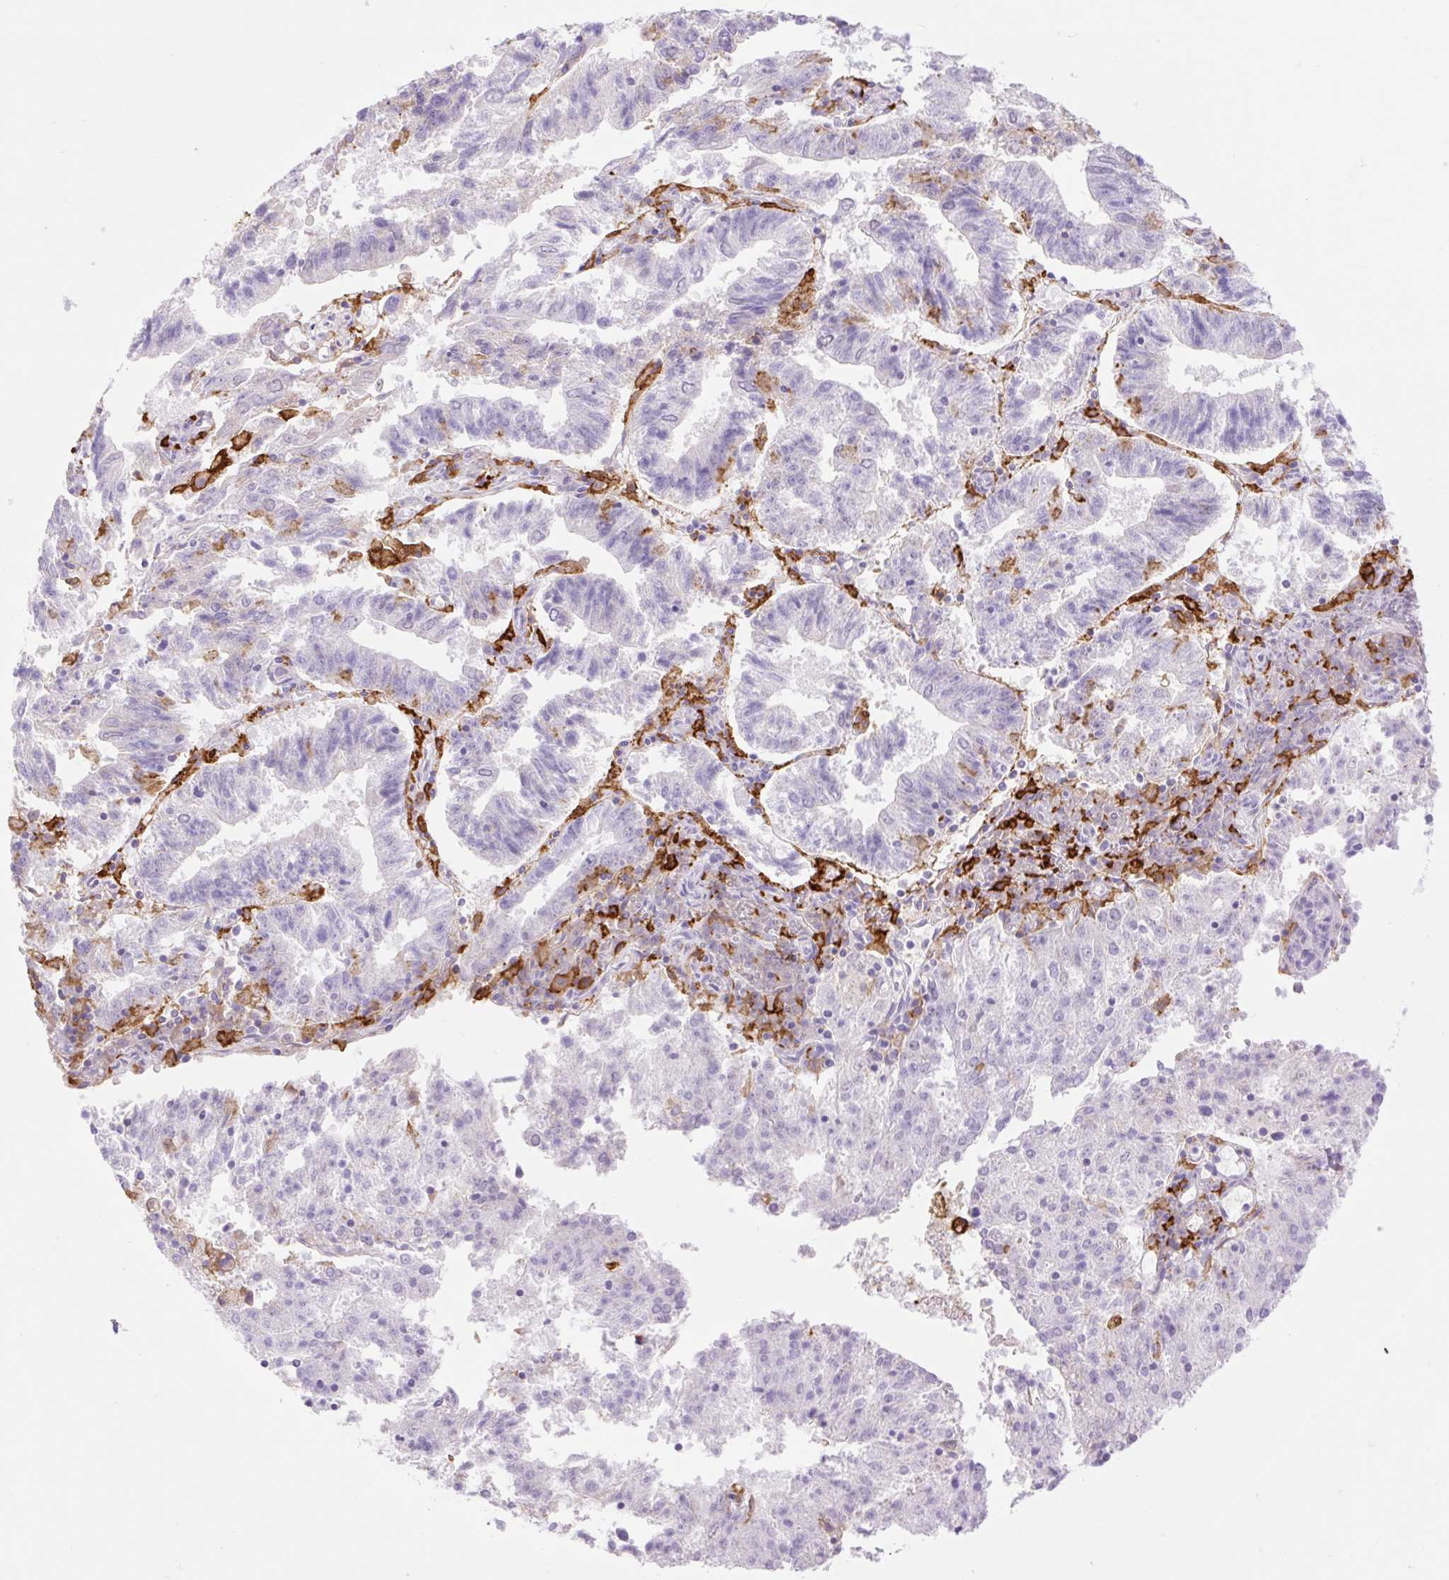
{"staining": {"intensity": "negative", "quantity": "none", "location": "none"}, "tissue": "endometrial cancer", "cell_type": "Tumor cells", "image_type": "cancer", "snomed": [{"axis": "morphology", "description": "Adenocarcinoma, NOS"}, {"axis": "topography", "description": "Endometrium"}], "caption": "High magnification brightfield microscopy of endometrial cancer (adenocarcinoma) stained with DAB (3,3'-diaminobenzidine) (brown) and counterstained with hematoxylin (blue): tumor cells show no significant positivity.", "gene": "SIGLEC1", "patient": {"sex": "female", "age": 82}}